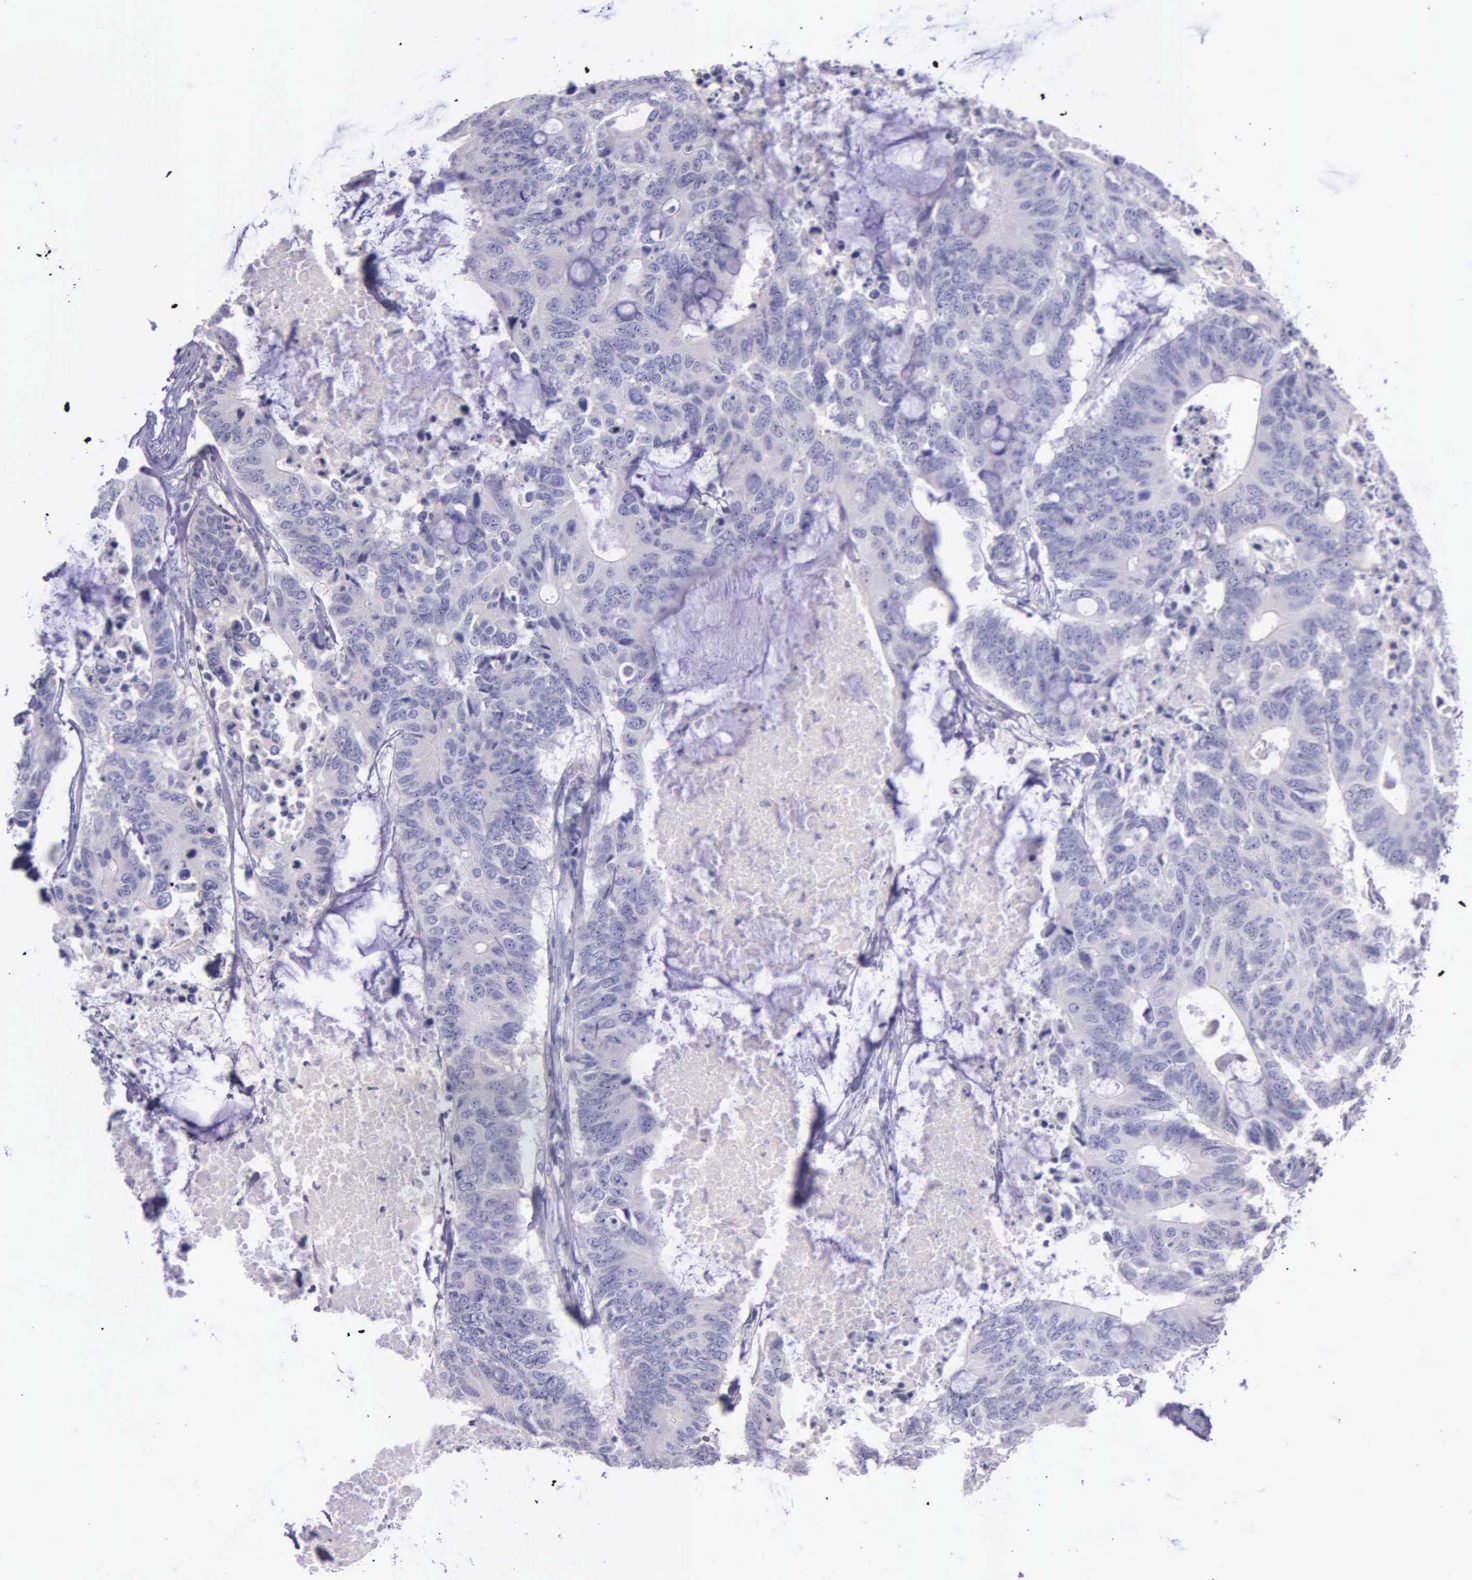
{"staining": {"intensity": "negative", "quantity": "none", "location": "none"}, "tissue": "colorectal cancer", "cell_type": "Tumor cells", "image_type": "cancer", "snomed": [{"axis": "morphology", "description": "Adenocarcinoma, NOS"}, {"axis": "topography", "description": "Colon"}], "caption": "Adenocarcinoma (colorectal) was stained to show a protein in brown. There is no significant positivity in tumor cells.", "gene": "THSD7A", "patient": {"sex": "male", "age": 71}}